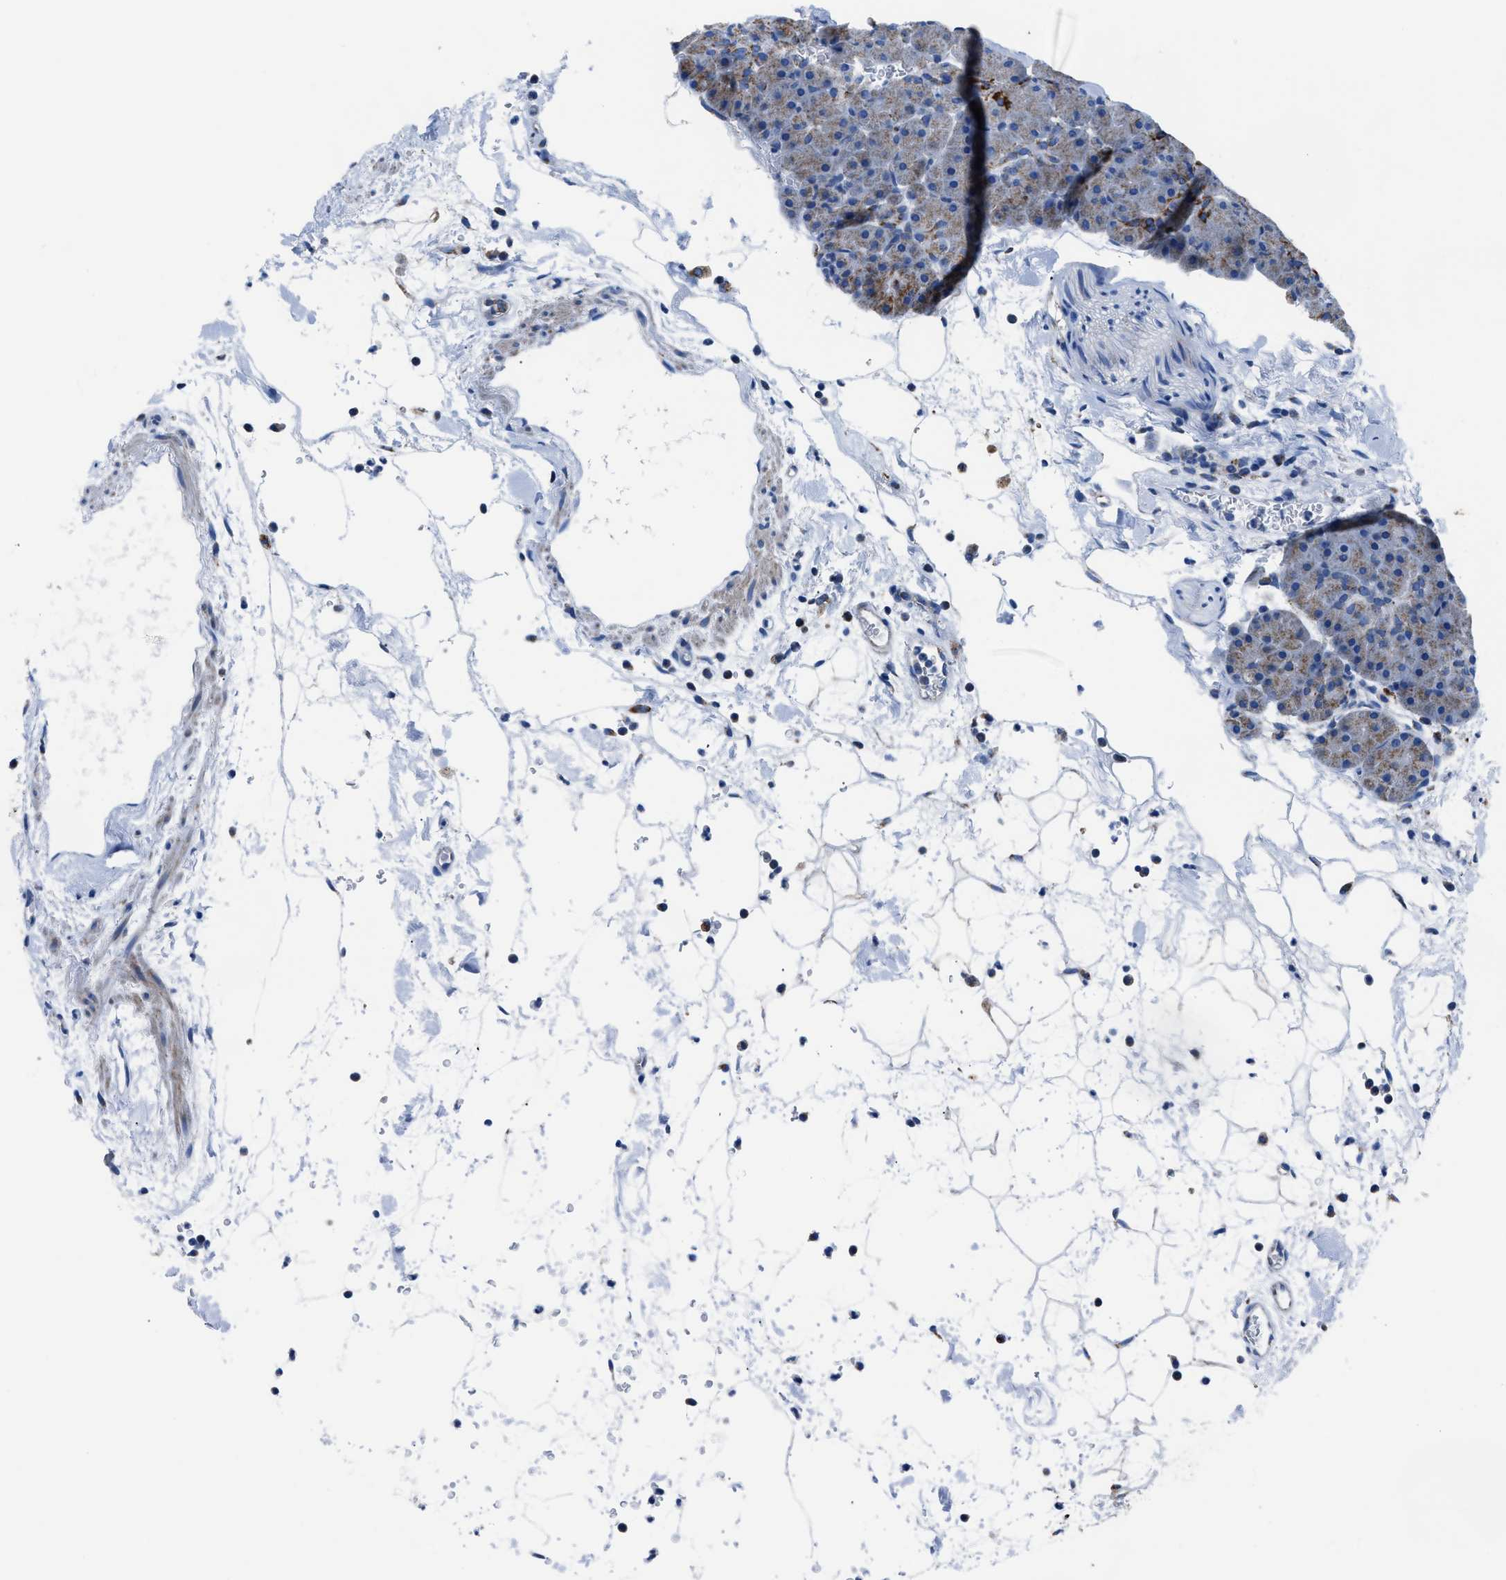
{"staining": {"intensity": "strong", "quantity": "<25%", "location": "cytoplasmic/membranous"}, "tissue": "pancreas", "cell_type": "Exocrine glandular cells", "image_type": "normal", "snomed": [{"axis": "morphology", "description": "Normal tissue, NOS"}, {"axis": "topography", "description": "Pancreas"}], "caption": "Protein analysis of benign pancreas demonstrates strong cytoplasmic/membranous positivity in about <25% of exocrine glandular cells. (Stains: DAB in brown, nuclei in blue, Microscopy: brightfield microscopy at high magnification).", "gene": "ZDHHC3", "patient": {"sex": "male", "age": 66}}